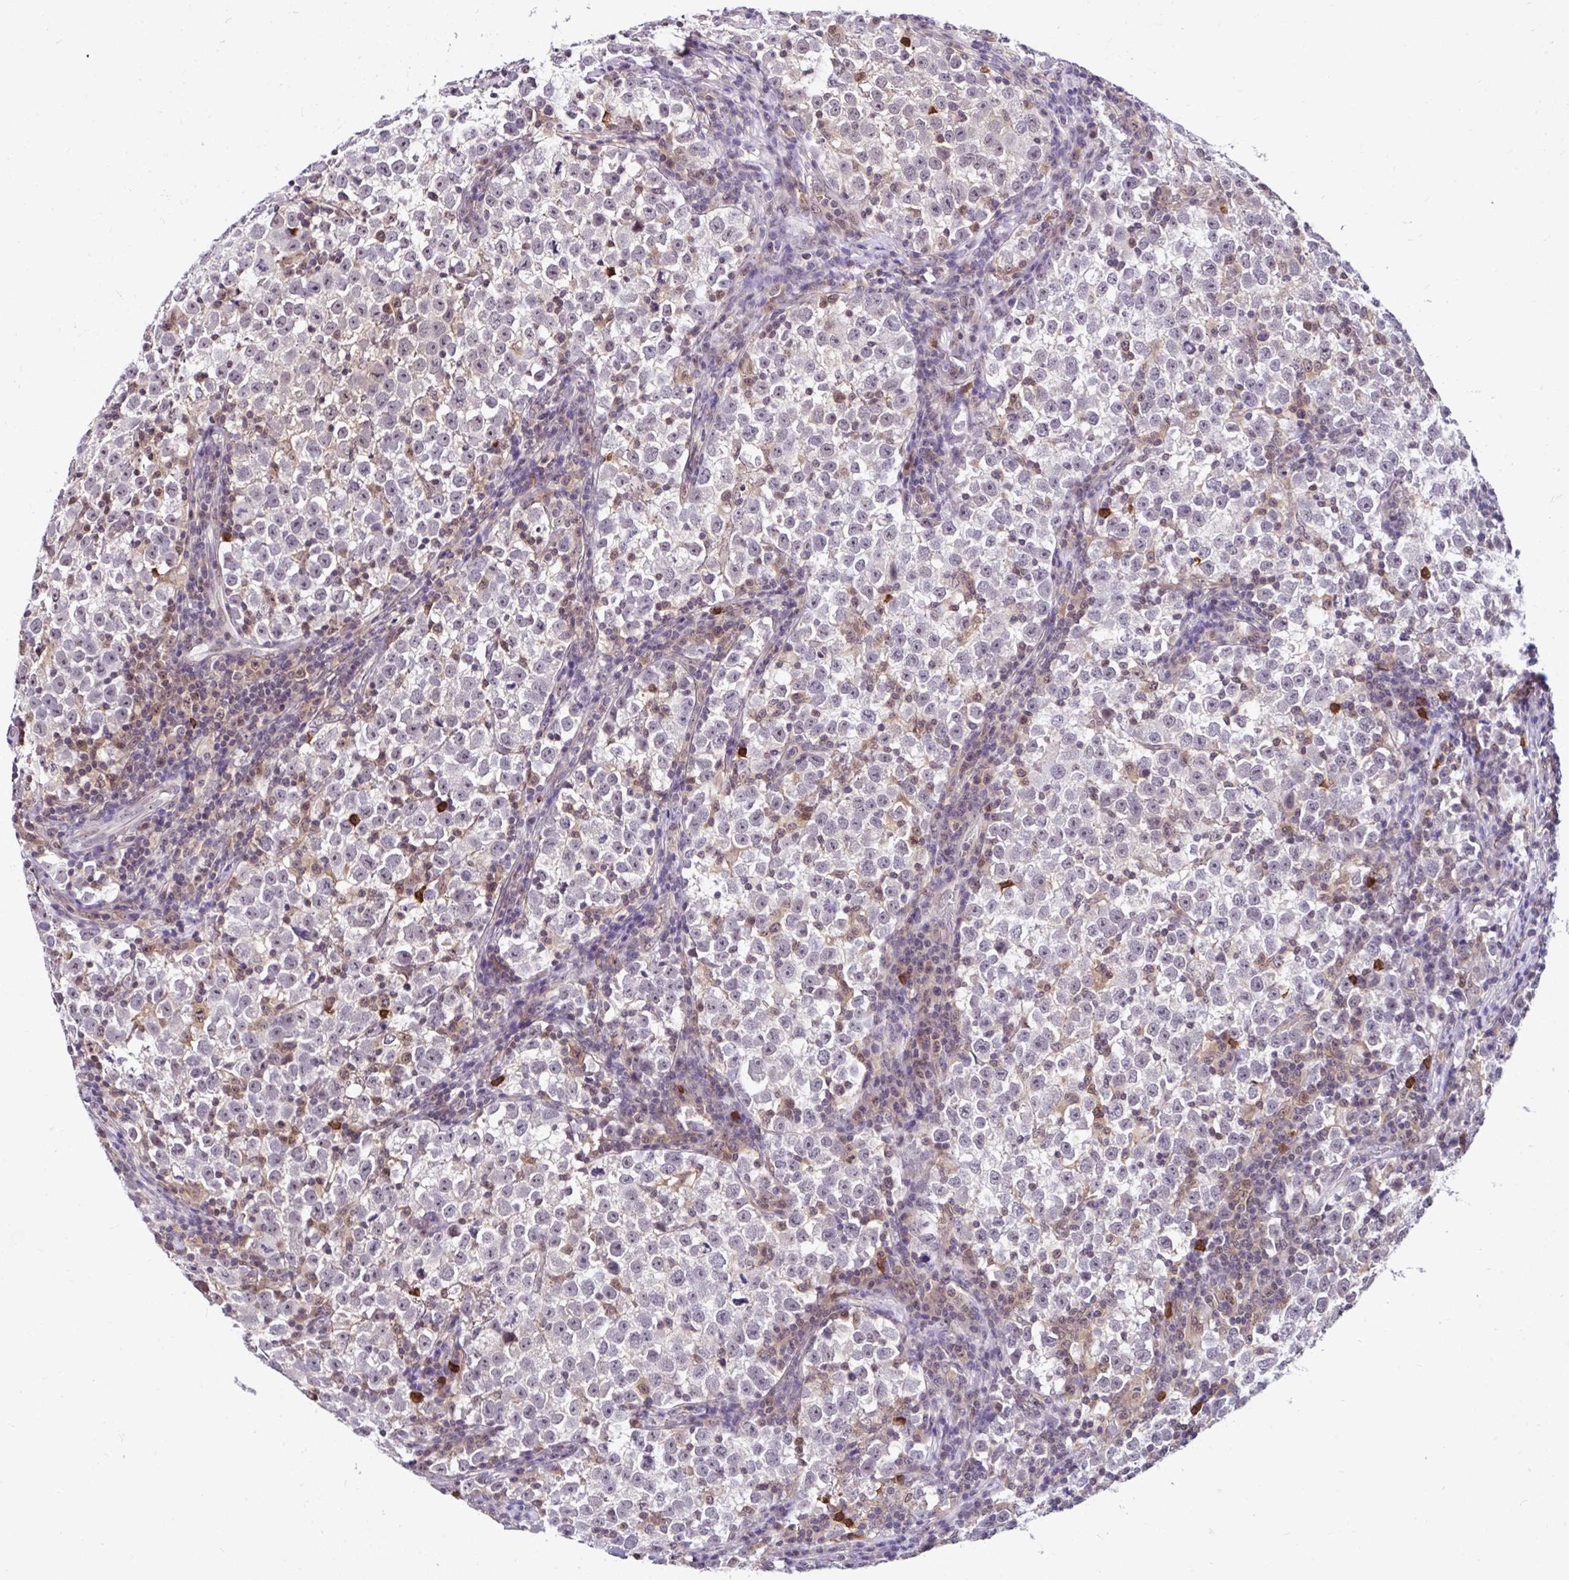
{"staining": {"intensity": "negative", "quantity": "none", "location": "none"}, "tissue": "testis cancer", "cell_type": "Tumor cells", "image_type": "cancer", "snomed": [{"axis": "morphology", "description": "Normal tissue, NOS"}, {"axis": "morphology", "description": "Seminoma, NOS"}, {"axis": "topography", "description": "Testis"}], "caption": "Immunohistochemical staining of human testis cancer (seminoma) displays no significant positivity in tumor cells. (DAB (3,3'-diaminobenzidine) immunohistochemistry (IHC) with hematoxylin counter stain).", "gene": "PIN4", "patient": {"sex": "male", "age": 43}}